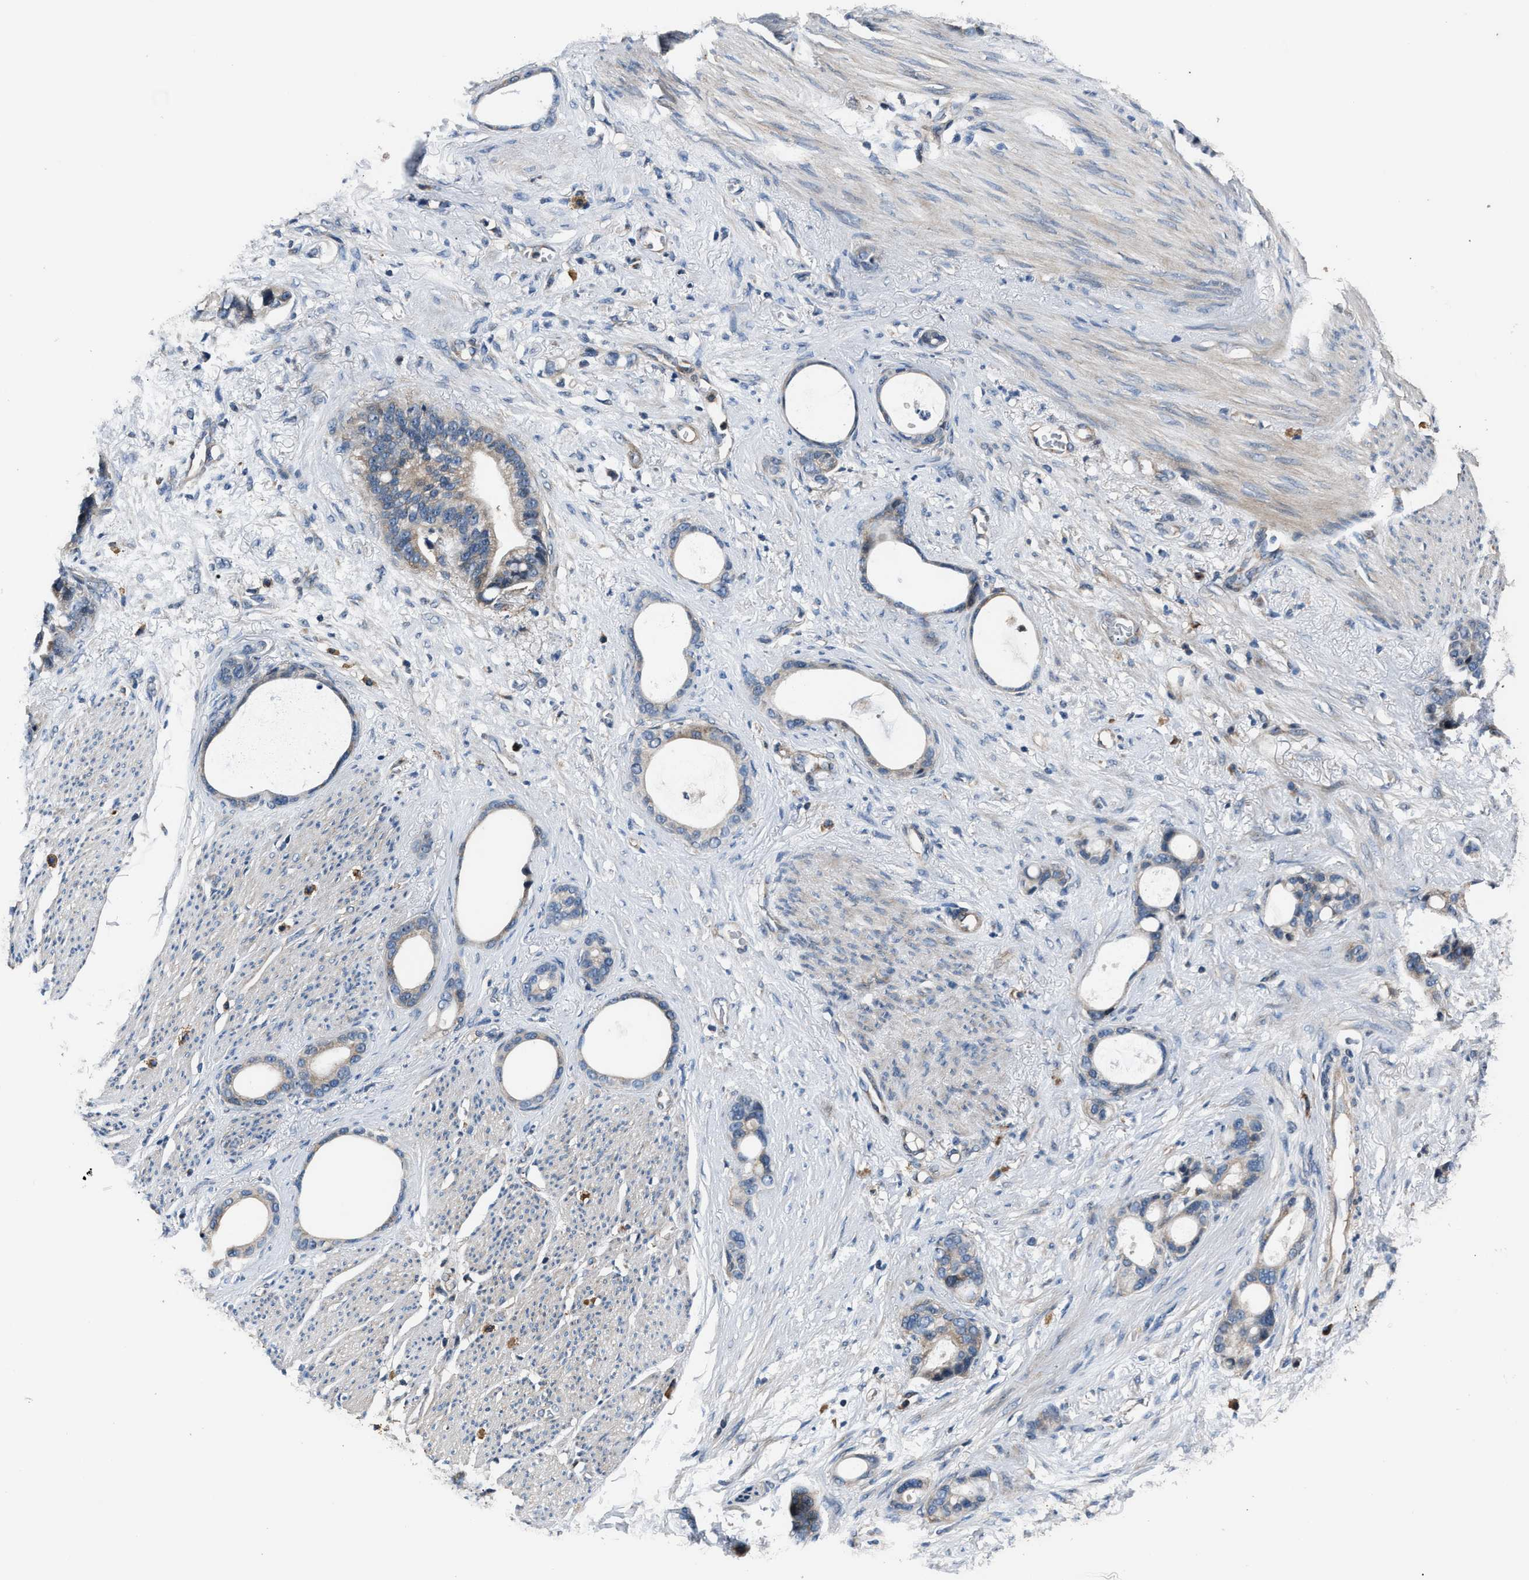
{"staining": {"intensity": "weak", "quantity": "<25%", "location": "cytoplasmic/membranous"}, "tissue": "stomach cancer", "cell_type": "Tumor cells", "image_type": "cancer", "snomed": [{"axis": "morphology", "description": "Adenocarcinoma, NOS"}, {"axis": "topography", "description": "Stomach"}], "caption": "Immunohistochemistry (IHC) of human adenocarcinoma (stomach) reveals no expression in tumor cells.", "gene": "IMPDH2", "patient": {"sex": "female", "age": 75}}